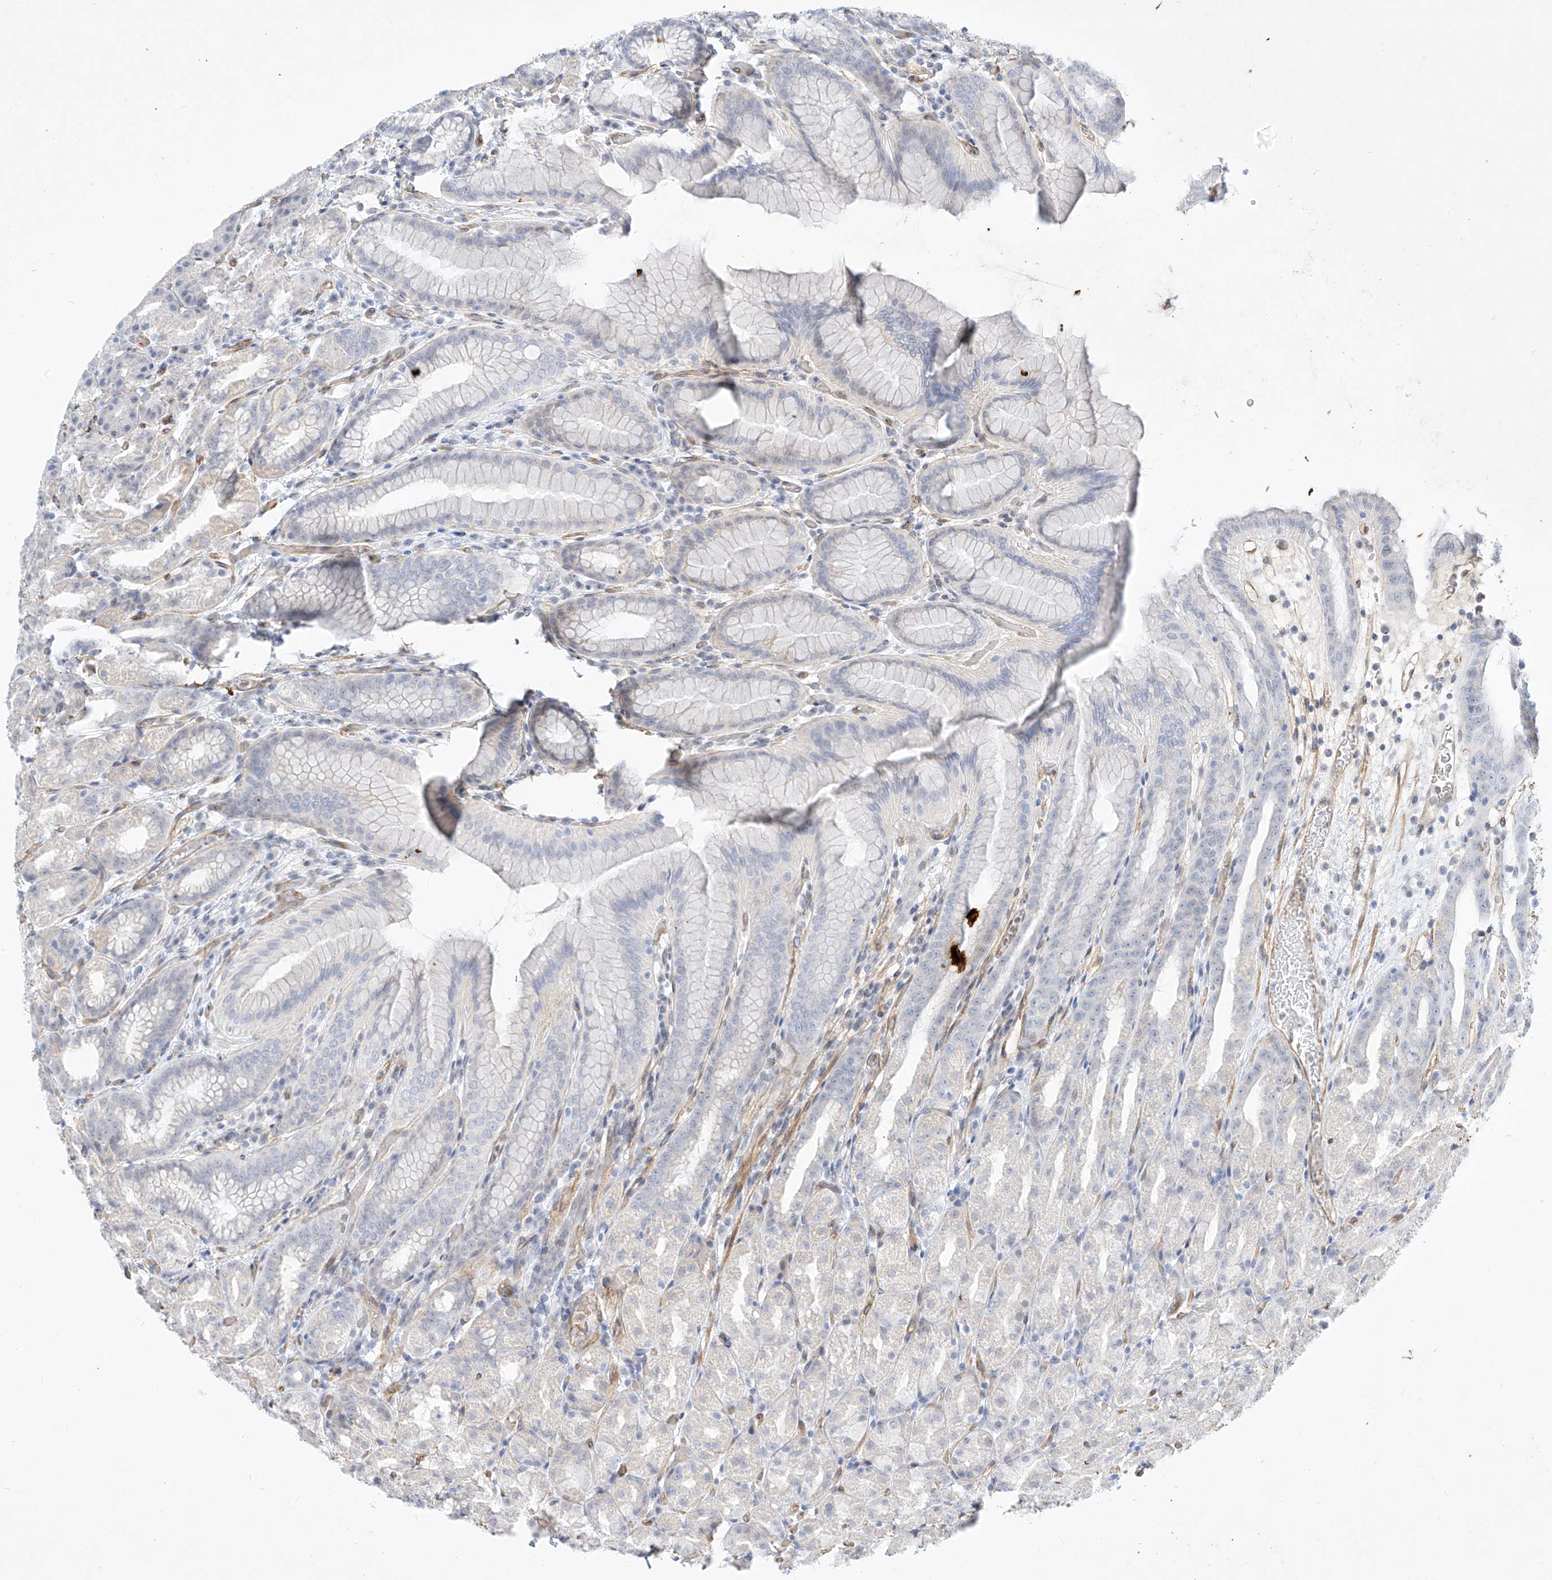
{"staining": {"intensity": "negative", "quantity": "none", "location": "none"}, "tissue": "stomach", "cell_type": "Glandular cells", "image_type": "normal", "snomed": [{"axis": "morphology", "description": "Normal tissue, NOS"}, {"axis": "topography", "description": "Stomach, upper"}], "caption": "Benign stomach was stained to show a protein in brown. There is no significant staining in glandular cells. (Stains: DAB immunohistochemistry with hematoxylin counter stain, Microscopy: brightfield microscopy at high magnification).", "gene": "REEP2", "patient": {"sex": "male", "age": 68}}